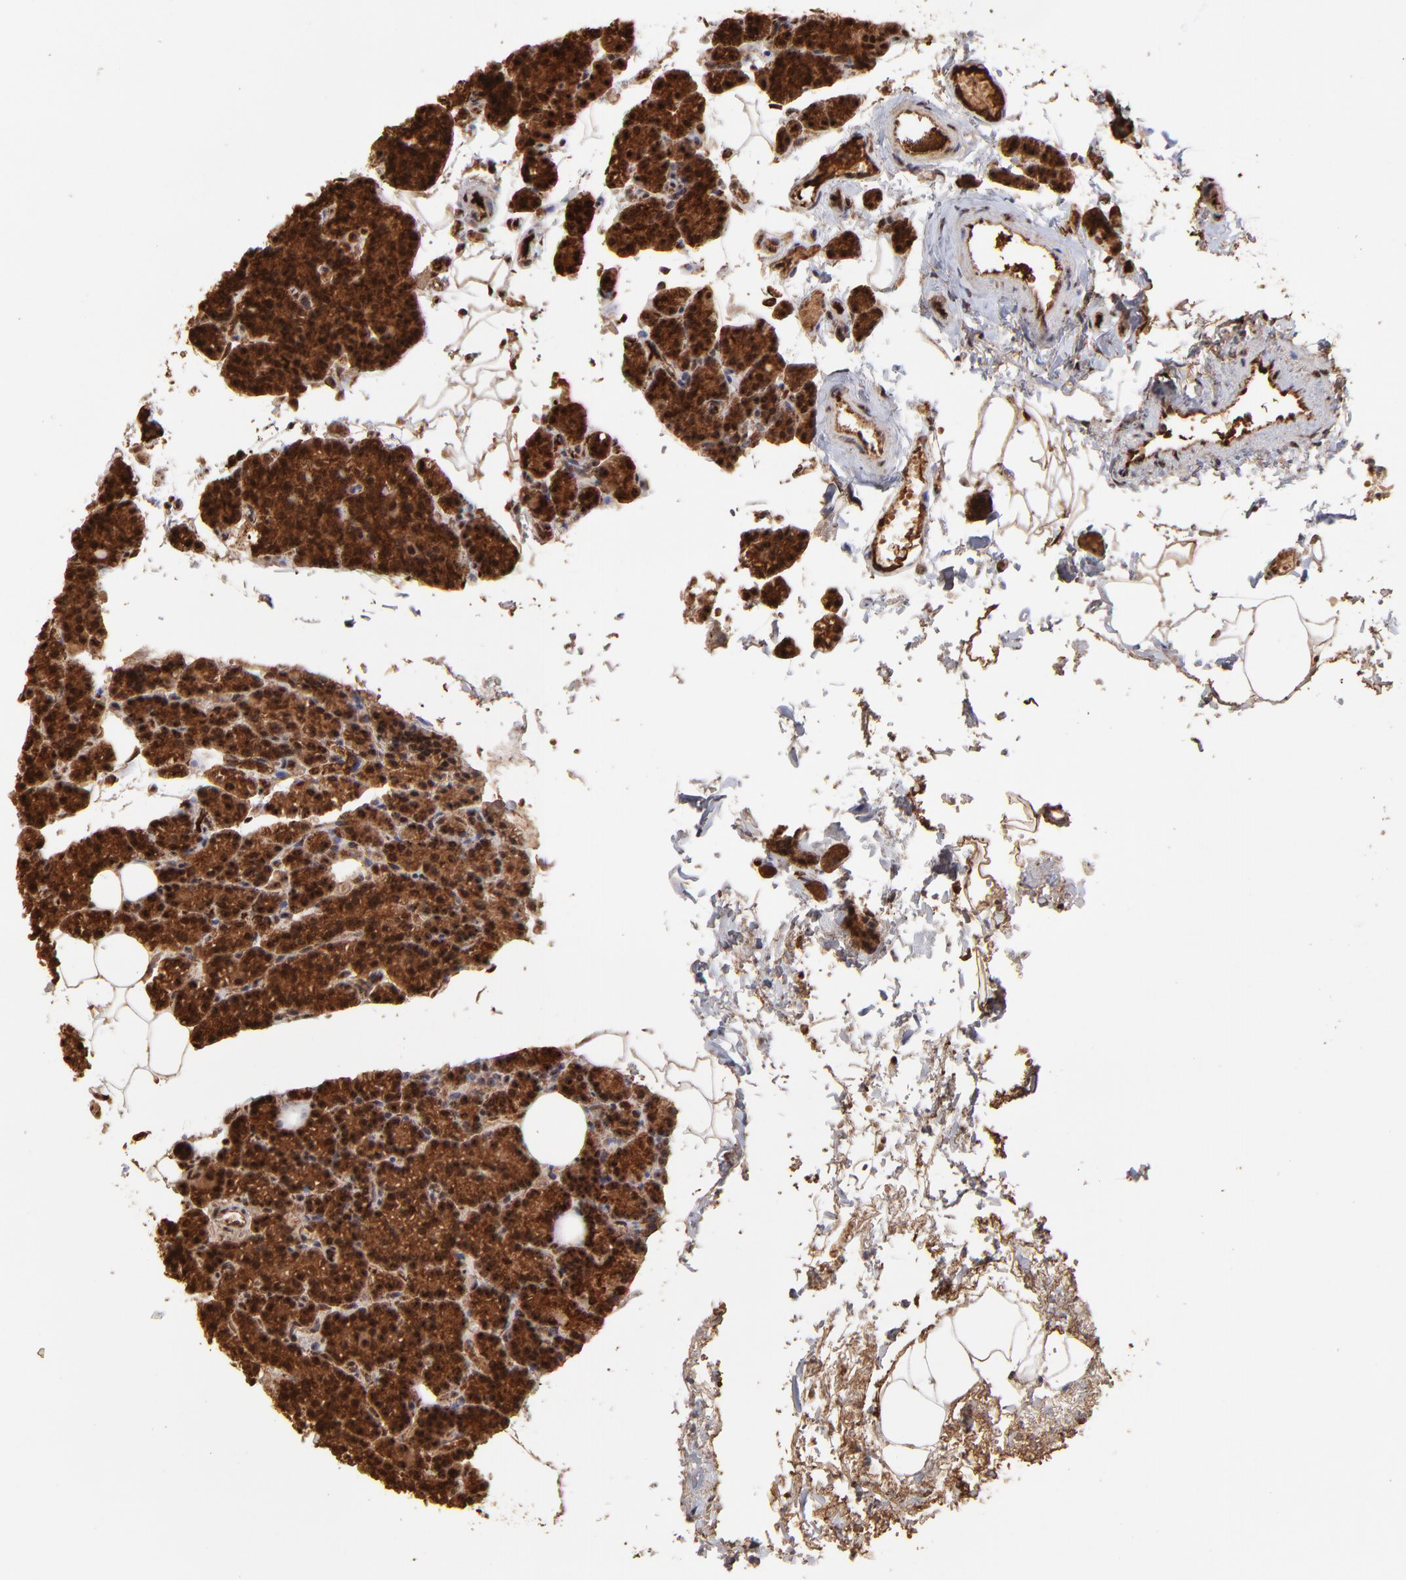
{"staining": {"intensity": "strong", "quantity": ">75%", "location": "cytoplasmic/membranous,nuclear"}, "tissue": "parathyroid gland", "cell_type": "Glandular cells", "image_type": "normal", "snomed": [{"axis": "morphology", "description": "Normal tissue, NOS"}, {"axis": "topography", "description": "Parathyroid gland"}], "caption": "Parathyroid gland stained with DAB (3,3'-diaminobenzidine) immunohistochemistry (IHC) demonstrates high levels of strong cytoplasmic/membranous,nuclear staining in approximately >75% of glandular cells. (Stains: DAB in brown, nuclei in blue, Microscopy: brightfield microscopy at high magnification).", "gene": "PSMD14", "patient": {"sex": "female", "age": 60}}